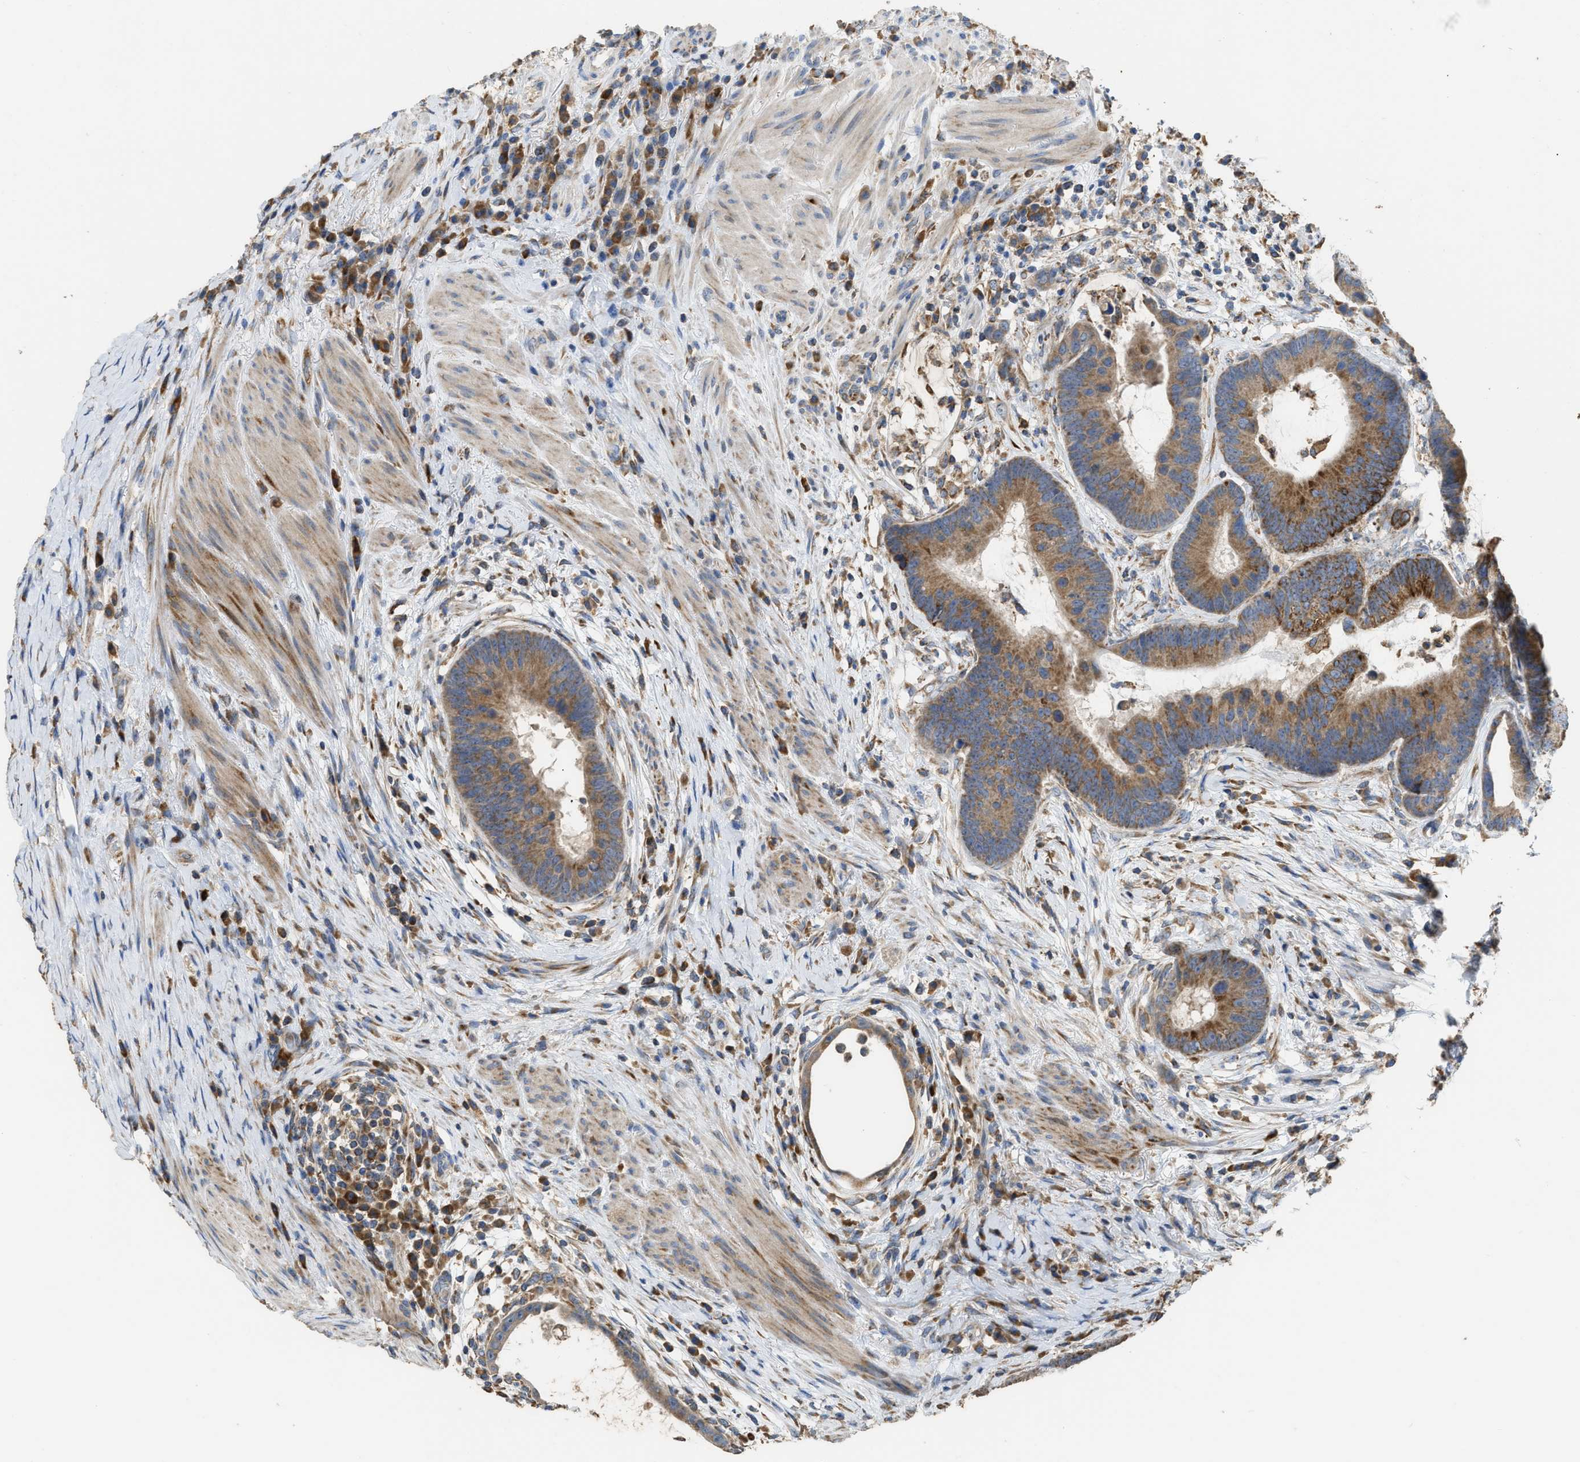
{"staining": {"intensity": "moderate", "quantity": ">75%", "location": "cytoplasmic/membranous"}, "tissue": "colorectal cancer", "cell_type": "Tumor cells", "image_type": "cancer", "snomed": [{"axis": "morphology", "description": "Adenocarcinoma, NOS"}, {"axis": "topography", "description": "Rectum"}], "caption": "IHC (DAB (3,3'-diaminobenzidine)) staining of colorectal cancer shows moderate cytoplasmic/membranous protein expression in approximately >75% of tumor cells.", "gene": "AK2", "patient": {"sex": "female", "age": 89}}